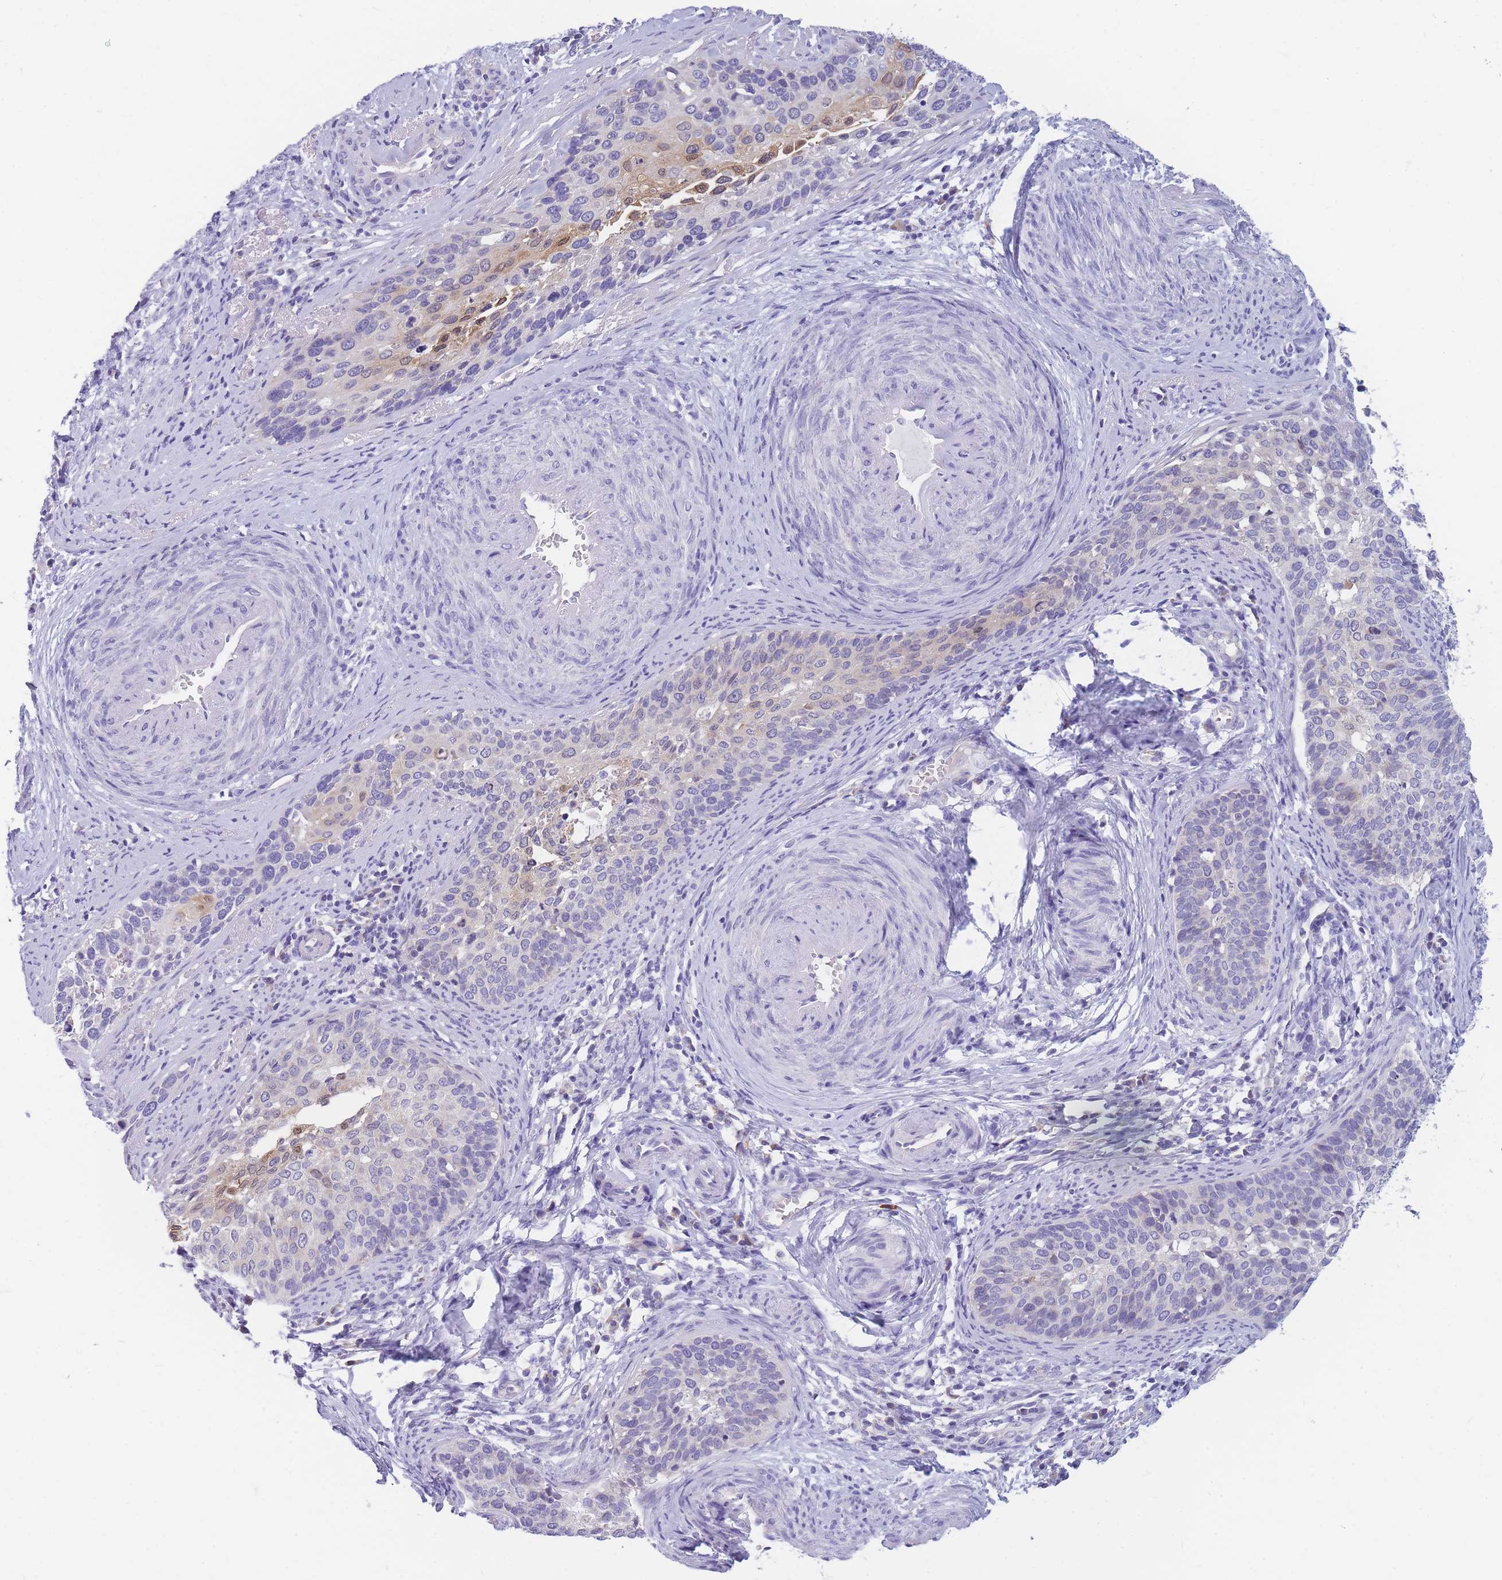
{"staining": {"intensity": "negative", "quantity": "none", "location": "none"}, "tissue": "cervical cancer", "cell_type": "Tumor cells", "image_type": "cancer", "snomed": [{"axis": "morphology", "description": "Squamous cell carcinoma, NOS"}, {"axis": "topography", "description": "Cervix"}], "caption": "Tumor cells show no significant protein positivity in squamous cell carcinoma (cervical).", "gene": "DHRS11", "patient": {"sex": "female", "age": 44}}